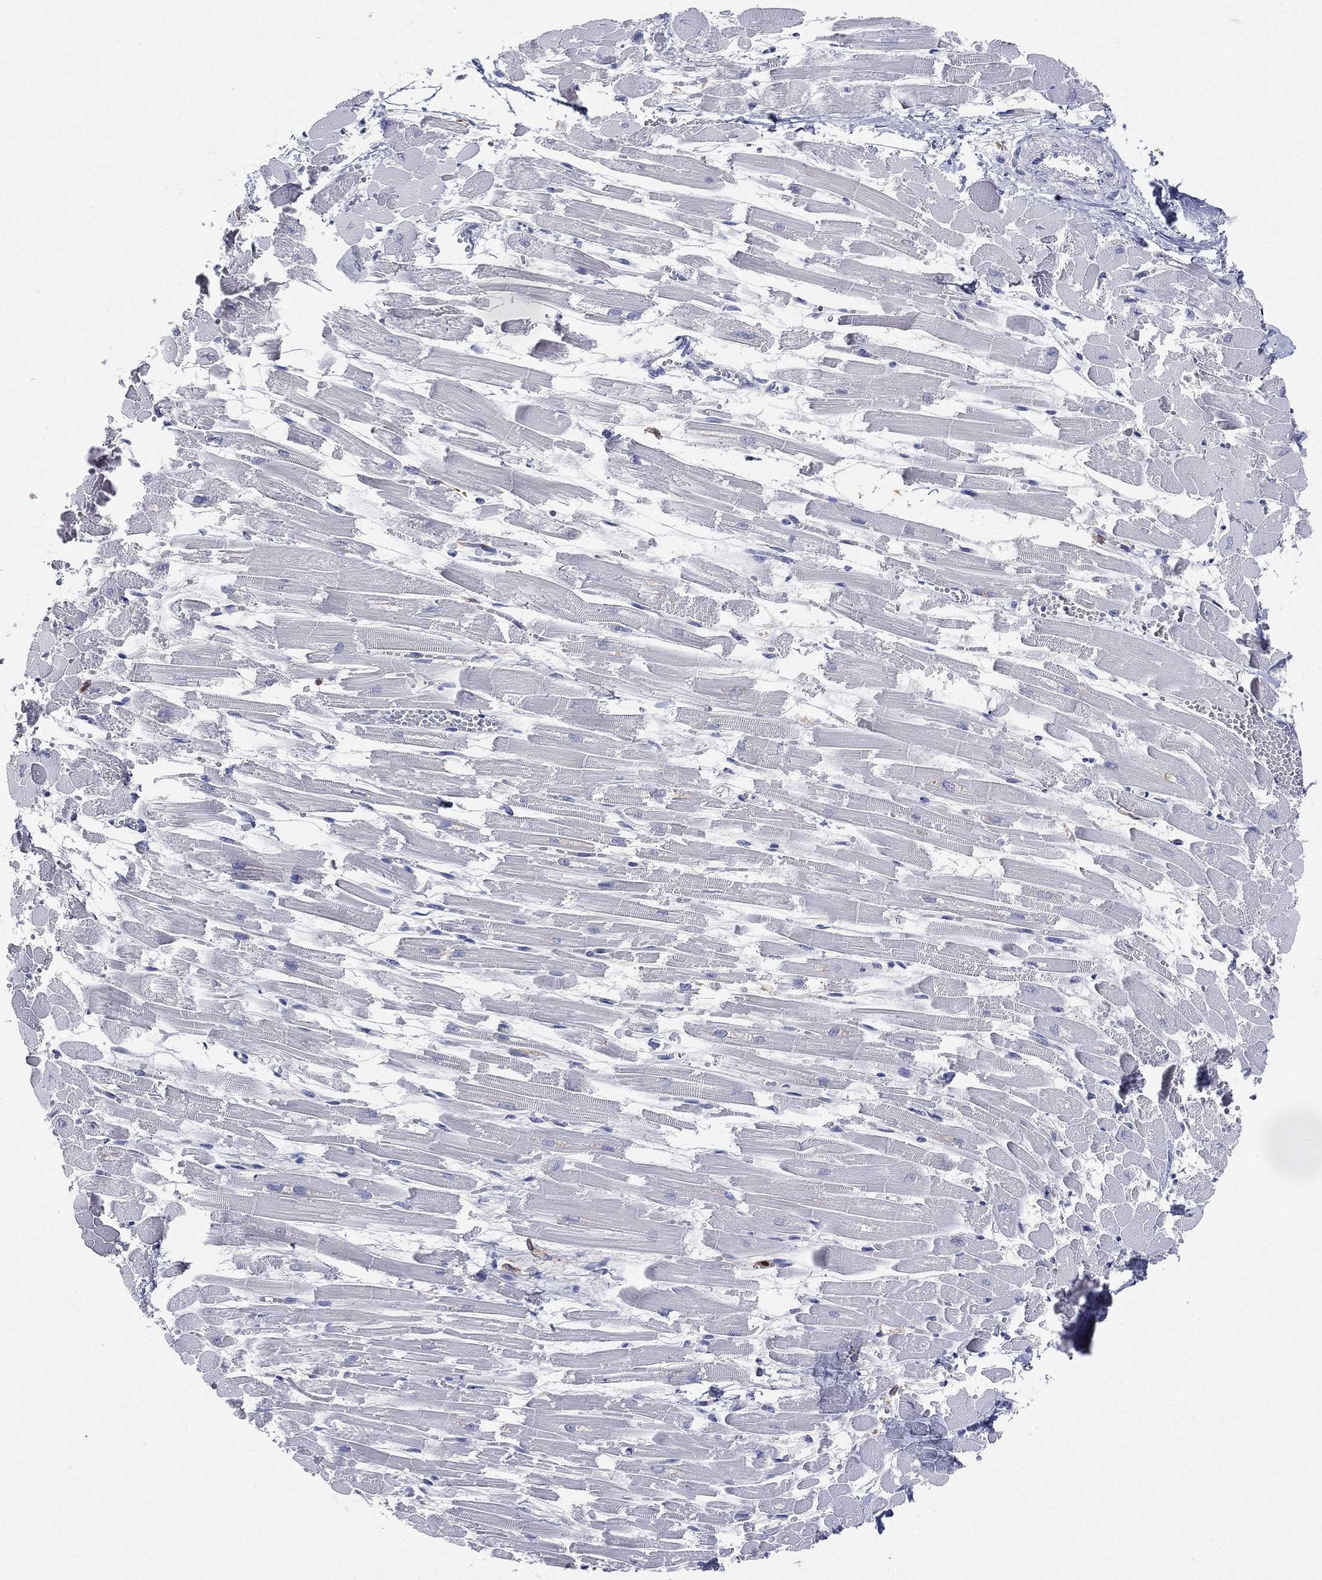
{"staining": {"intensity": "negative", "quantity": "none", "location": "none"}, "tissue": "heart muscle", "cell_type": "Cardiomyocytes", "image_type": "normal", "snomed": [{"axis": "morphology", "description": "Normal tissue, NOS"}, {"axis": "topography", "description": "Heart"}], "caption": "Immunohistochemistry (IHC) photomicrograph of benign heart muscle stained for a protein (brown), which exhibits no expression in cardiomyocytes.", "gene": "CD33", "patient": {"sex": "female", "age": 52}}